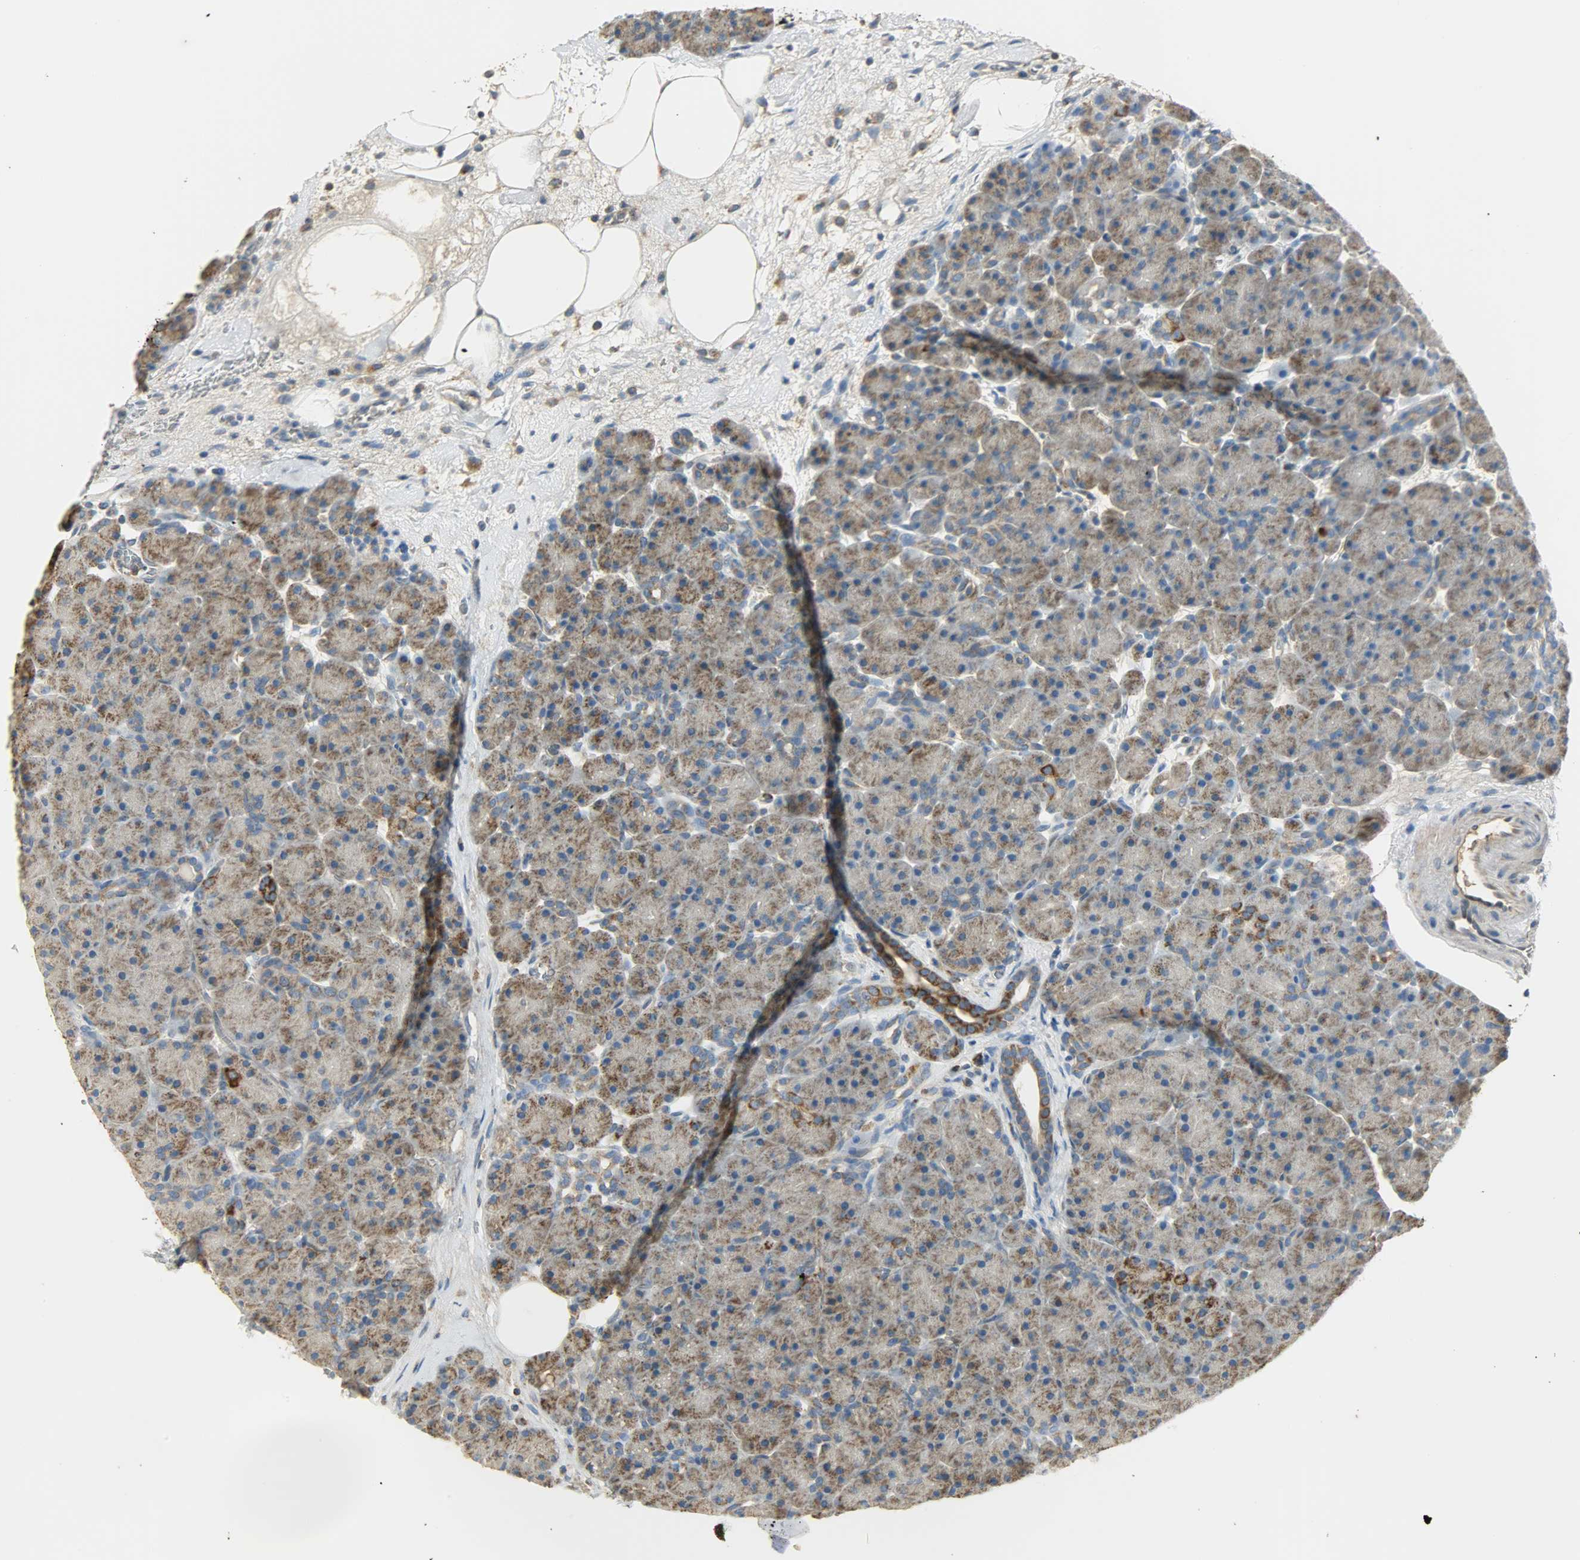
{"staining": {"intensity": "moderate", "quantity": ">75%", "location": "cytoplasmic/membranous"}, "tissue": "pancreas", "cell_type": "Exocrine glandular cells", "image_type": "normal", "snomed": [{"axis": "morphology", "description": "Normal tissue, NOS"}, {"axis": "topography", "description": "Pancreas"}], "caption": "Brown immunohistochemical staining in unremarkable human pancreas displays moderate cytoplasmic/membranous staining in approximately >75% of exocrine glandular cells. The staining was performed using DAB (3,3'-diaminobenzidine), with brown indicating positive protein expression. Nuclei are stained blue with hematoxylin.", "gene": "NNT", "patient": {"sex": "male", "age": 66}}